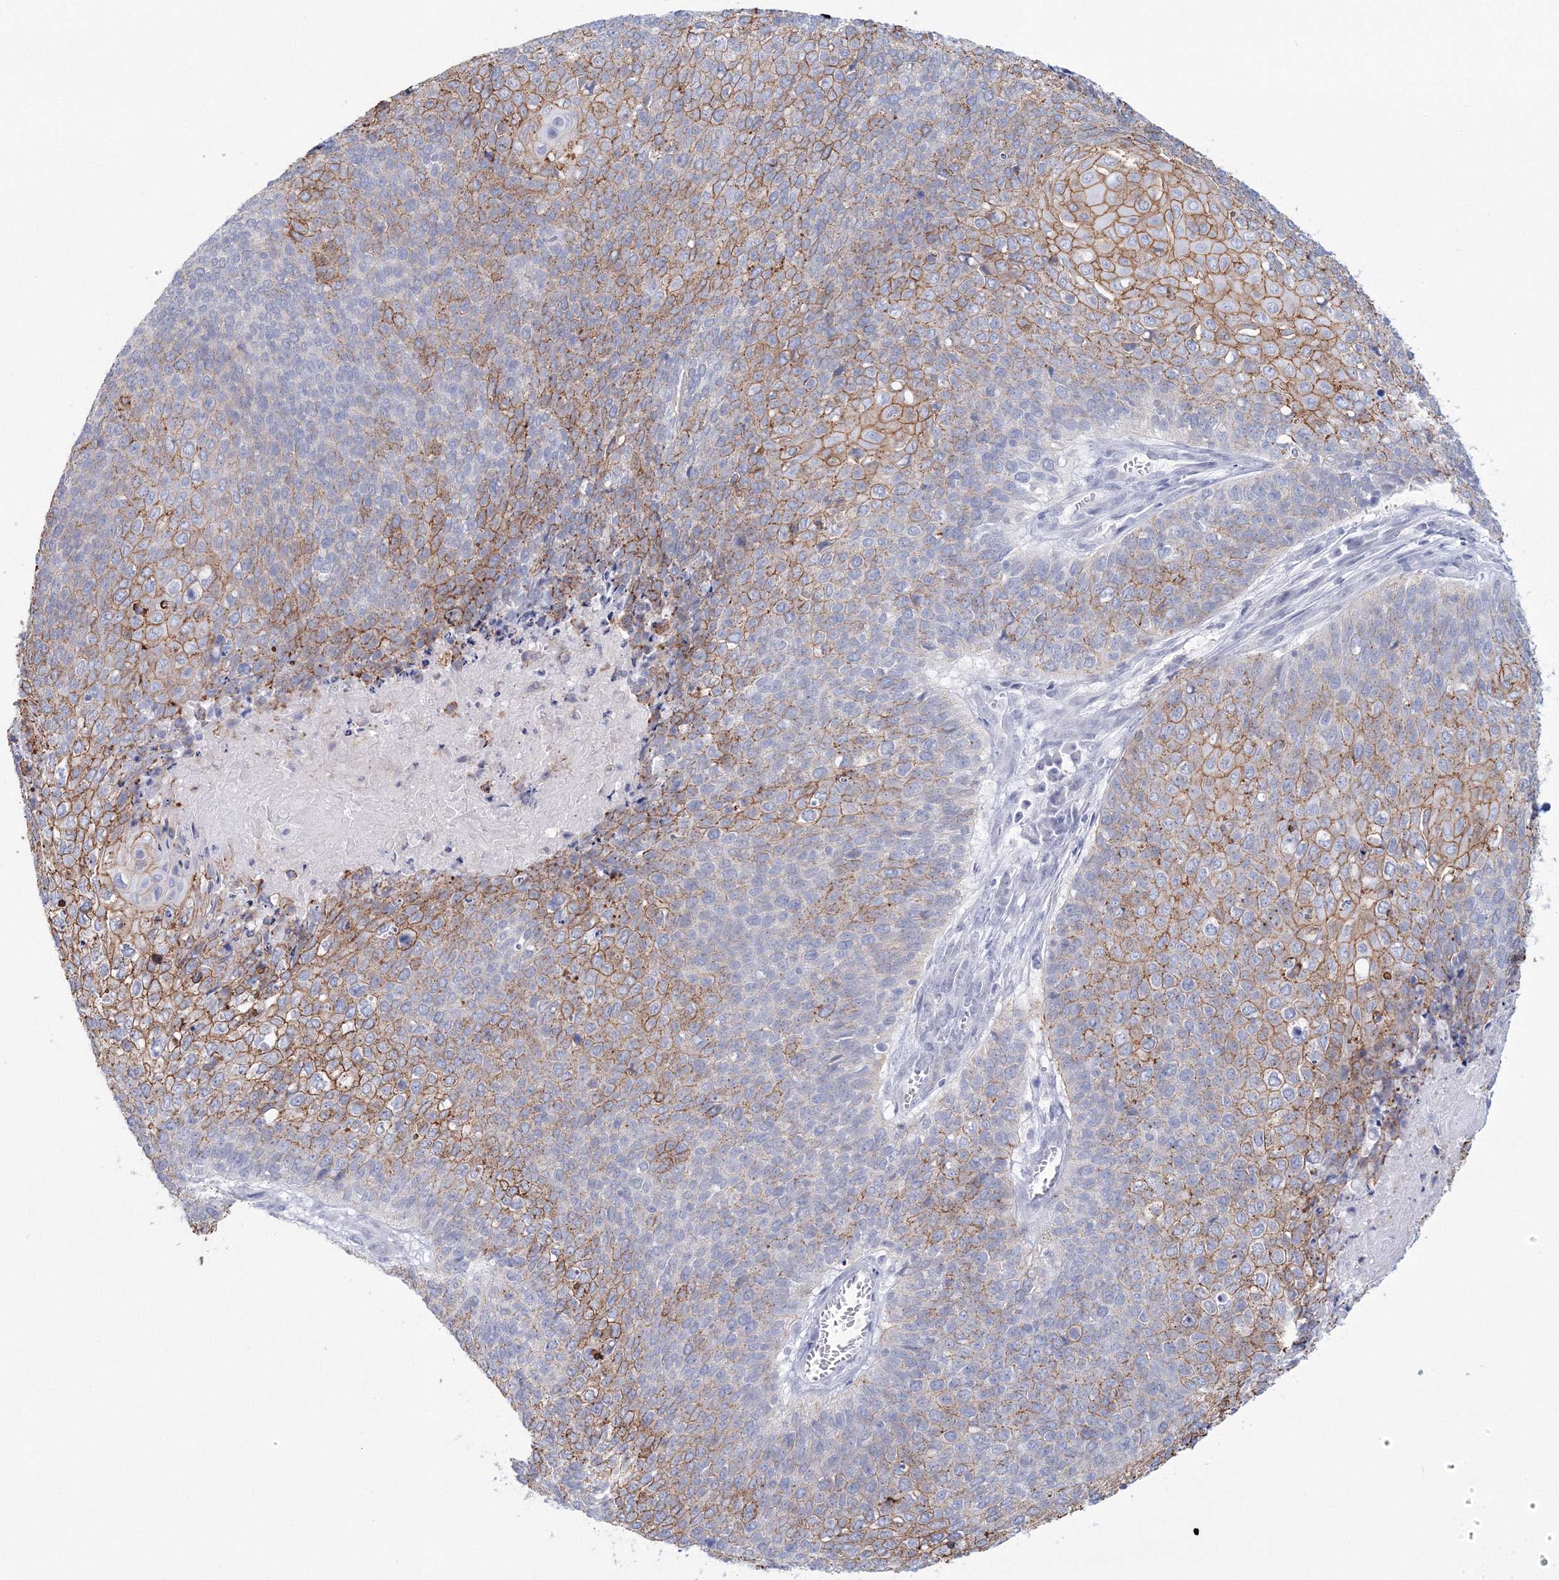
{"staining": {"intensity": "moderate", "quantity": "25%-75%", "location": "cytoplasmic/membranous"}, "tissue": "cervical cancer", "cell_type": "Tumor cells", "image_type": "cancer", "snomed": [{"axis": "morphology", "description": "Squamous cell carcinoma, NOS"}, {"axis": "topography", "description": "Cervix"}], "caption": "The image demonstrates immunohistochemical staining of cervical cancer. There is moderate cytoplasmic/membranous staining is appreciated in about 25%-75% of tumor cells.", "gene": "VSIG1", "patient": {"sex": "female", "age": 39}}